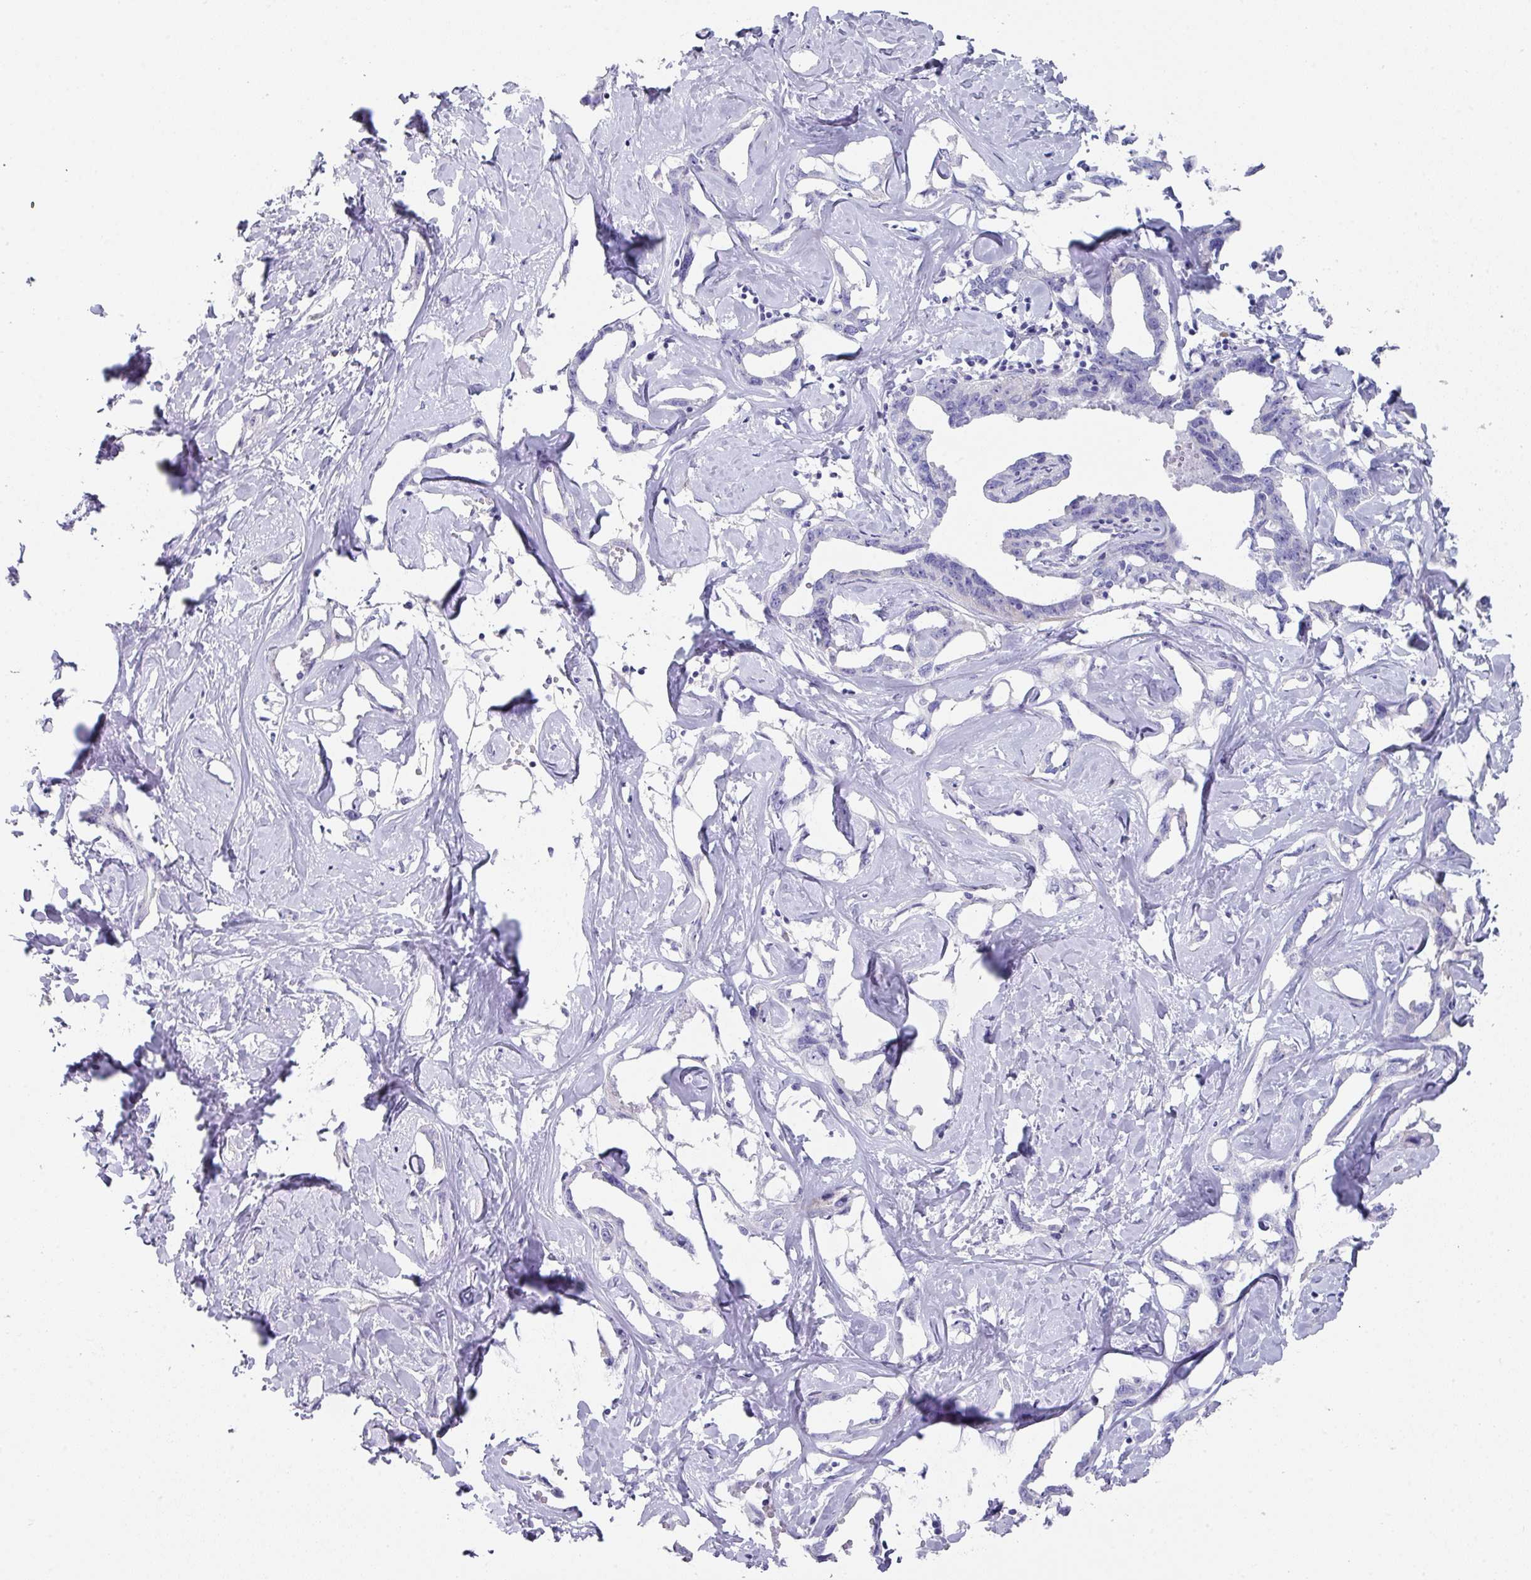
{"staining": {"intensity": "negative", "quantity": "none", "location": "none"}, "tissue": "liver cancer", "cell_type": "Tumor cells", "image_type": "cancer", "snomed": [{"axis": "morphology", "description": "Cholangiocarcinoma"}, {"axis": "topography", "description": "Liver"}], "caption": "Tumor cells show no significant protein positivity in cholangiocarcinoma (liver).", "gene": "PEX10", "patient": {"sex": "male", "age": 59}}